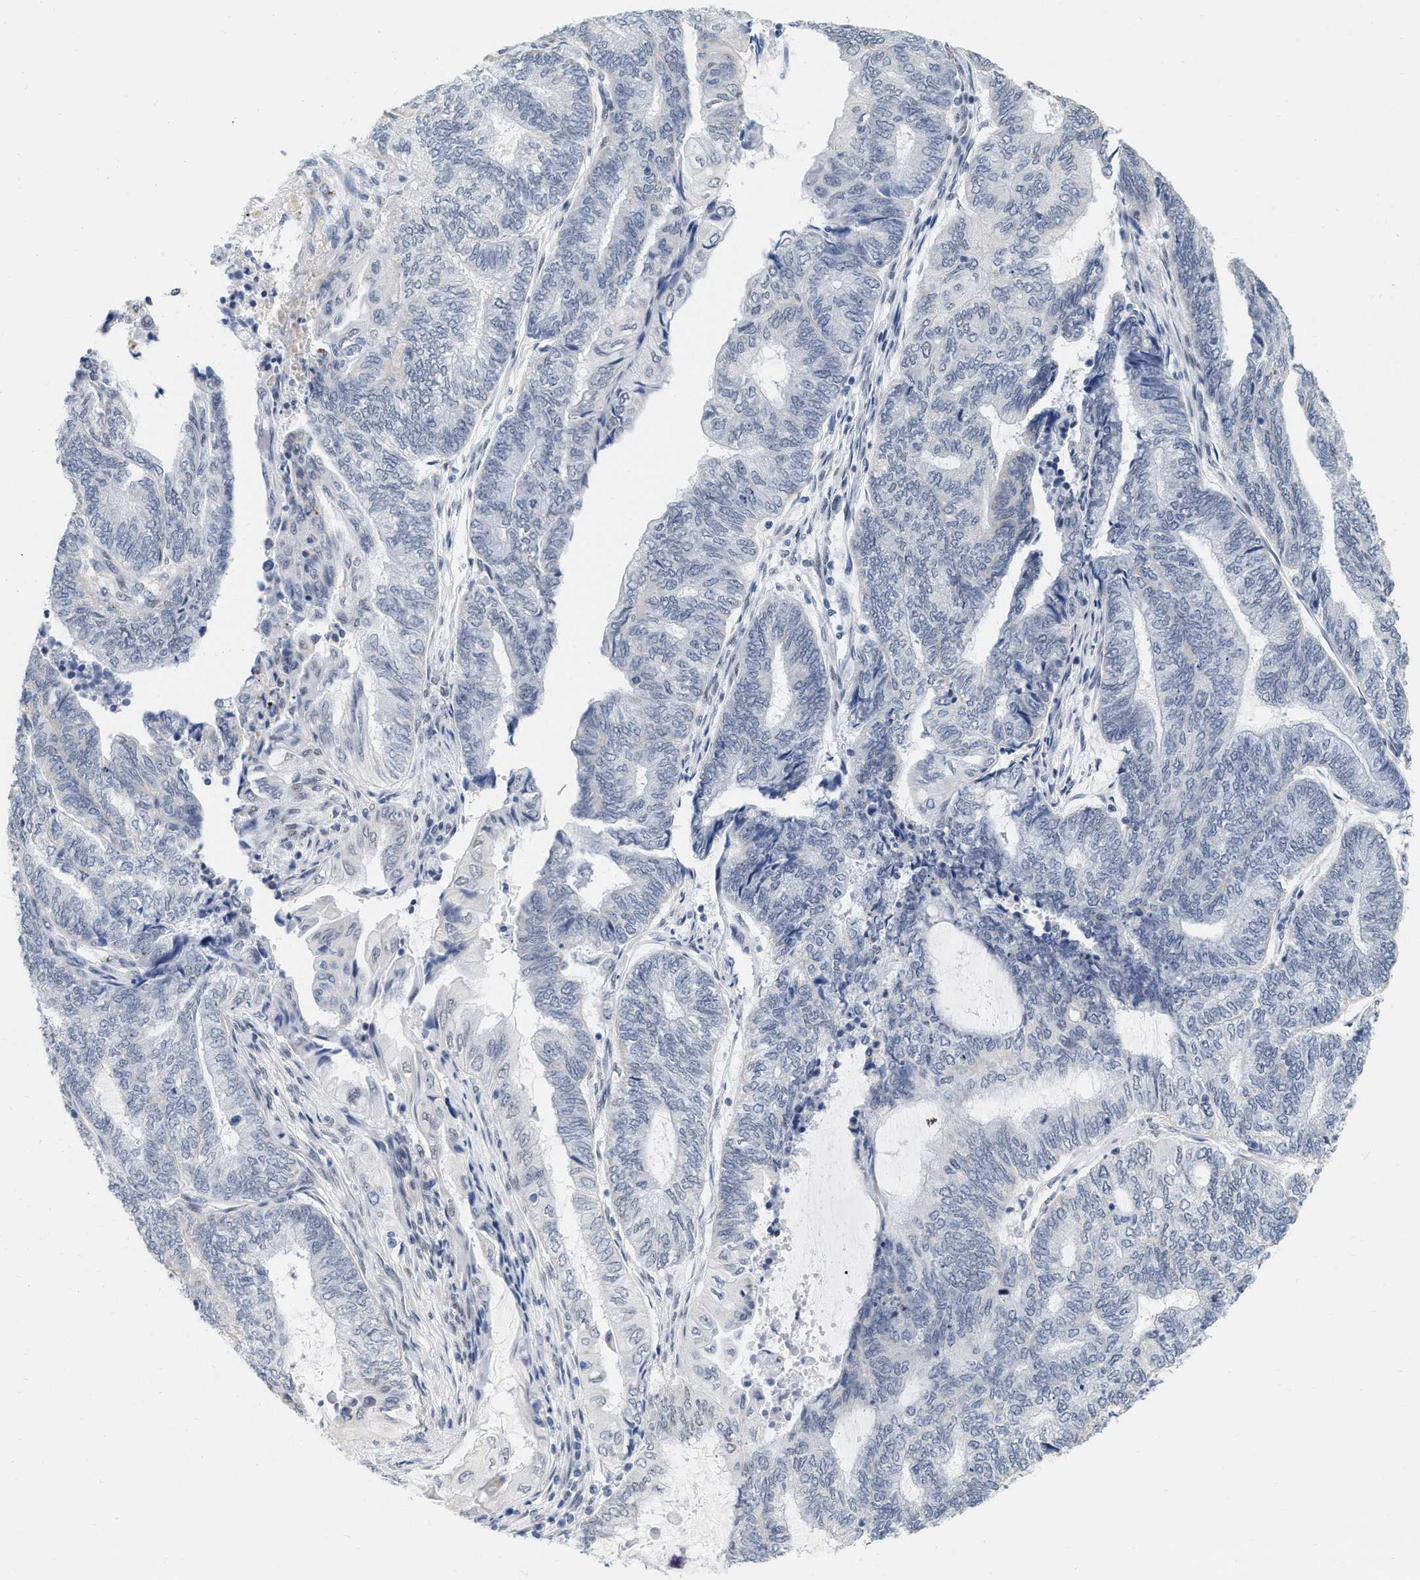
{"staining": {"intensity": "negative", "quantity": "none", "location": "none"}, "tissue": "endometrial cancer", "cell_type": "Tumor cells", "image_type": "cancer", "snomed": [{"axis": "morphology", "description": "Adenocarcinoma, NOS"}, {"axis": "topography", "description": "Uterus"}, {"axis": "topography", "description": "Endometrium"}], "caption": "Immunohistochemistry image of neoplastic tissue: adenocarcinoma (endometrial) stained with DAB reveals no significant protein staining in tumor cells.", "gene": "XIRP1", "patient": {"sex": "female", "age": 70}}